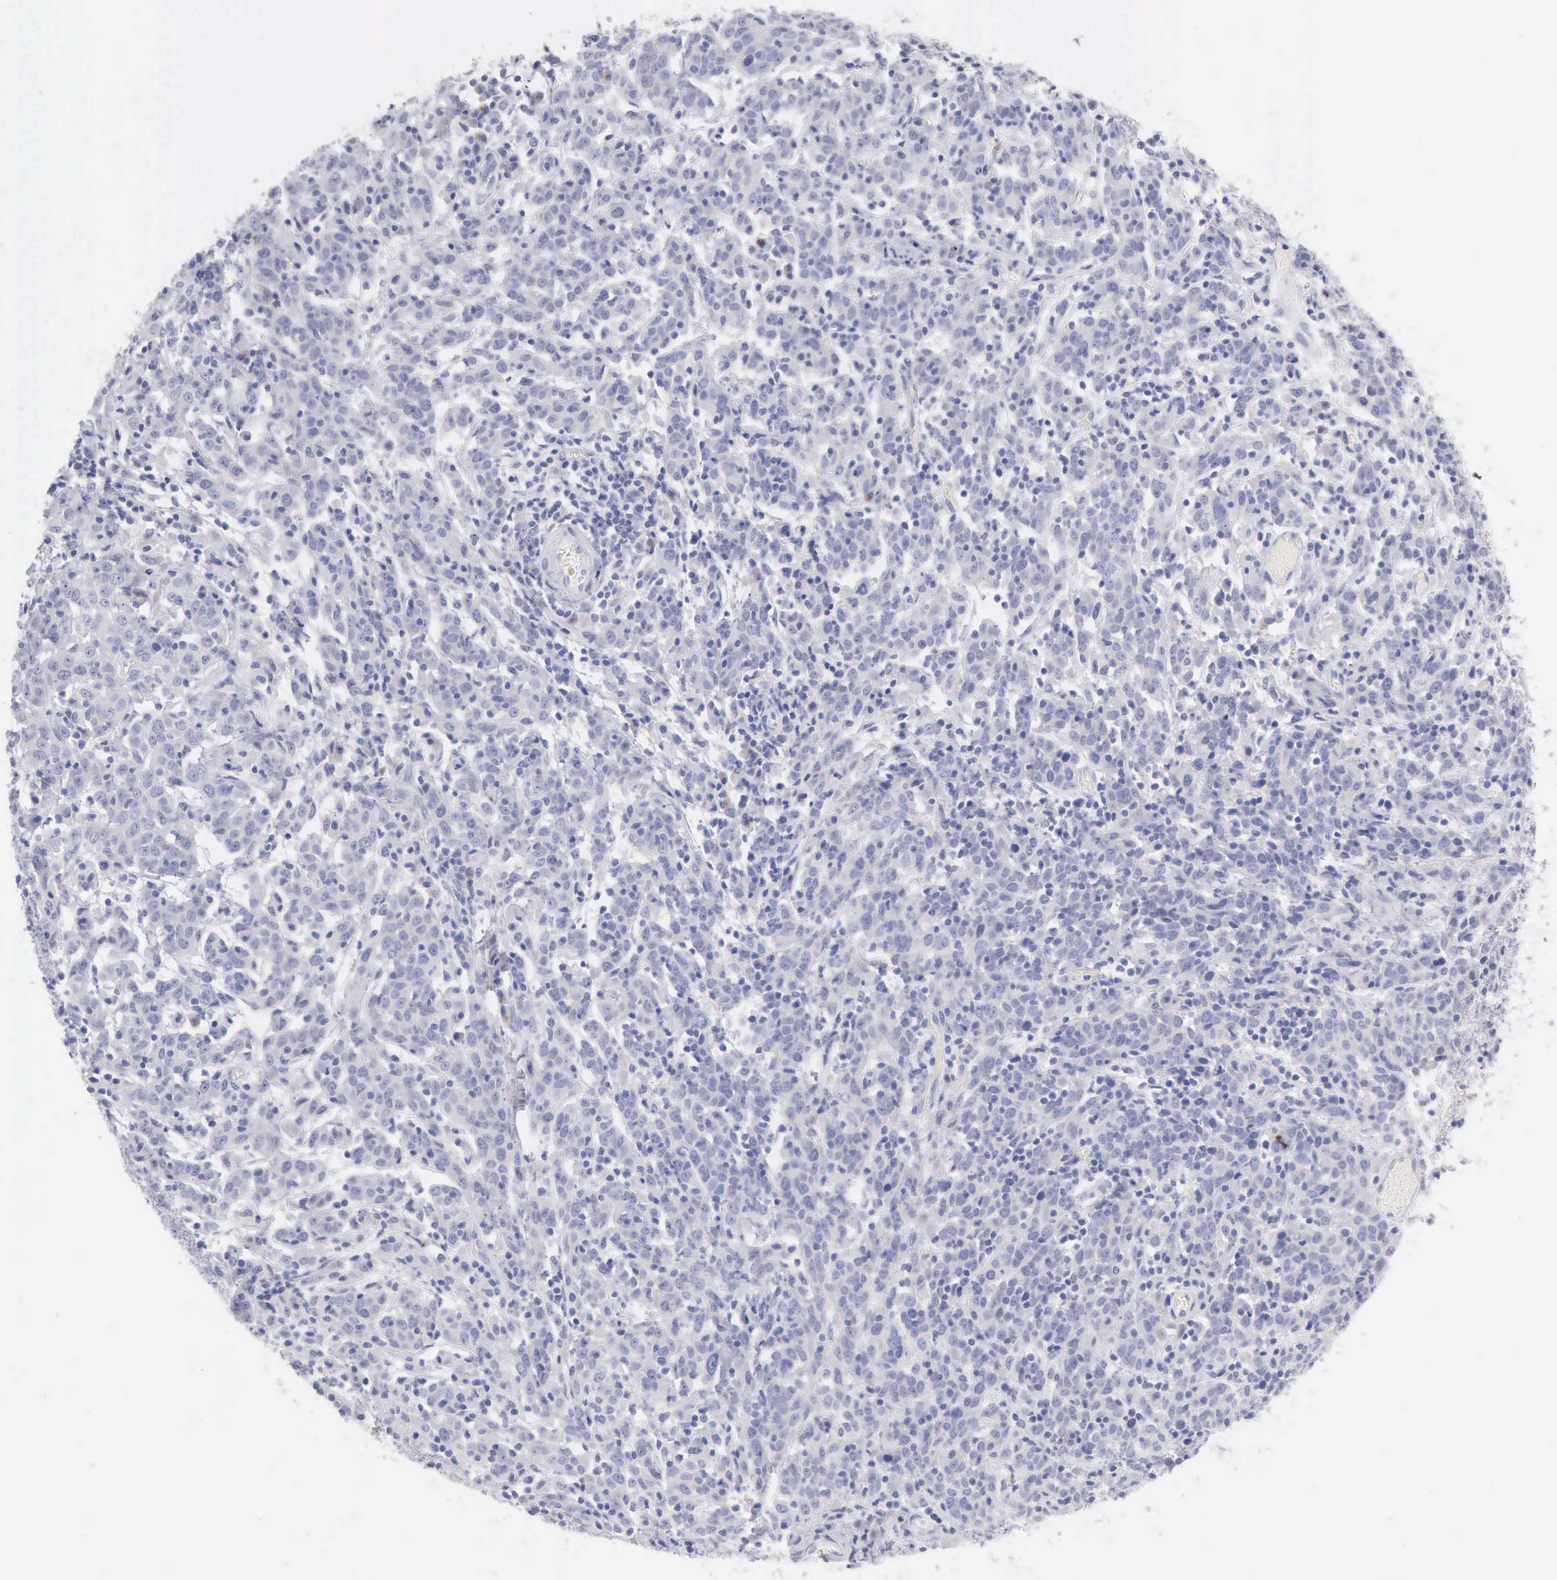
{"staining": {"intensity": "negative", "quantity": "none", "location": "none"}, "tissue": "cervical cancer", "cell_type": "Tumor cells", "image_type": "cancer", "snomed": [{"axis": "morphology", "description": "Normal tissue, NOS"}, {"axis": "morphology", "description": "Squamous cell carcinoma, NOS"}, {"axis": "topography", "description": "Cervix"}], "caption": "IHC image of human cervical cancer stained for a protein (brown), which reveals no expression in tumor cells.", "gene": "ANGEL1", "patient": {"sex": "female", "age": 67}}